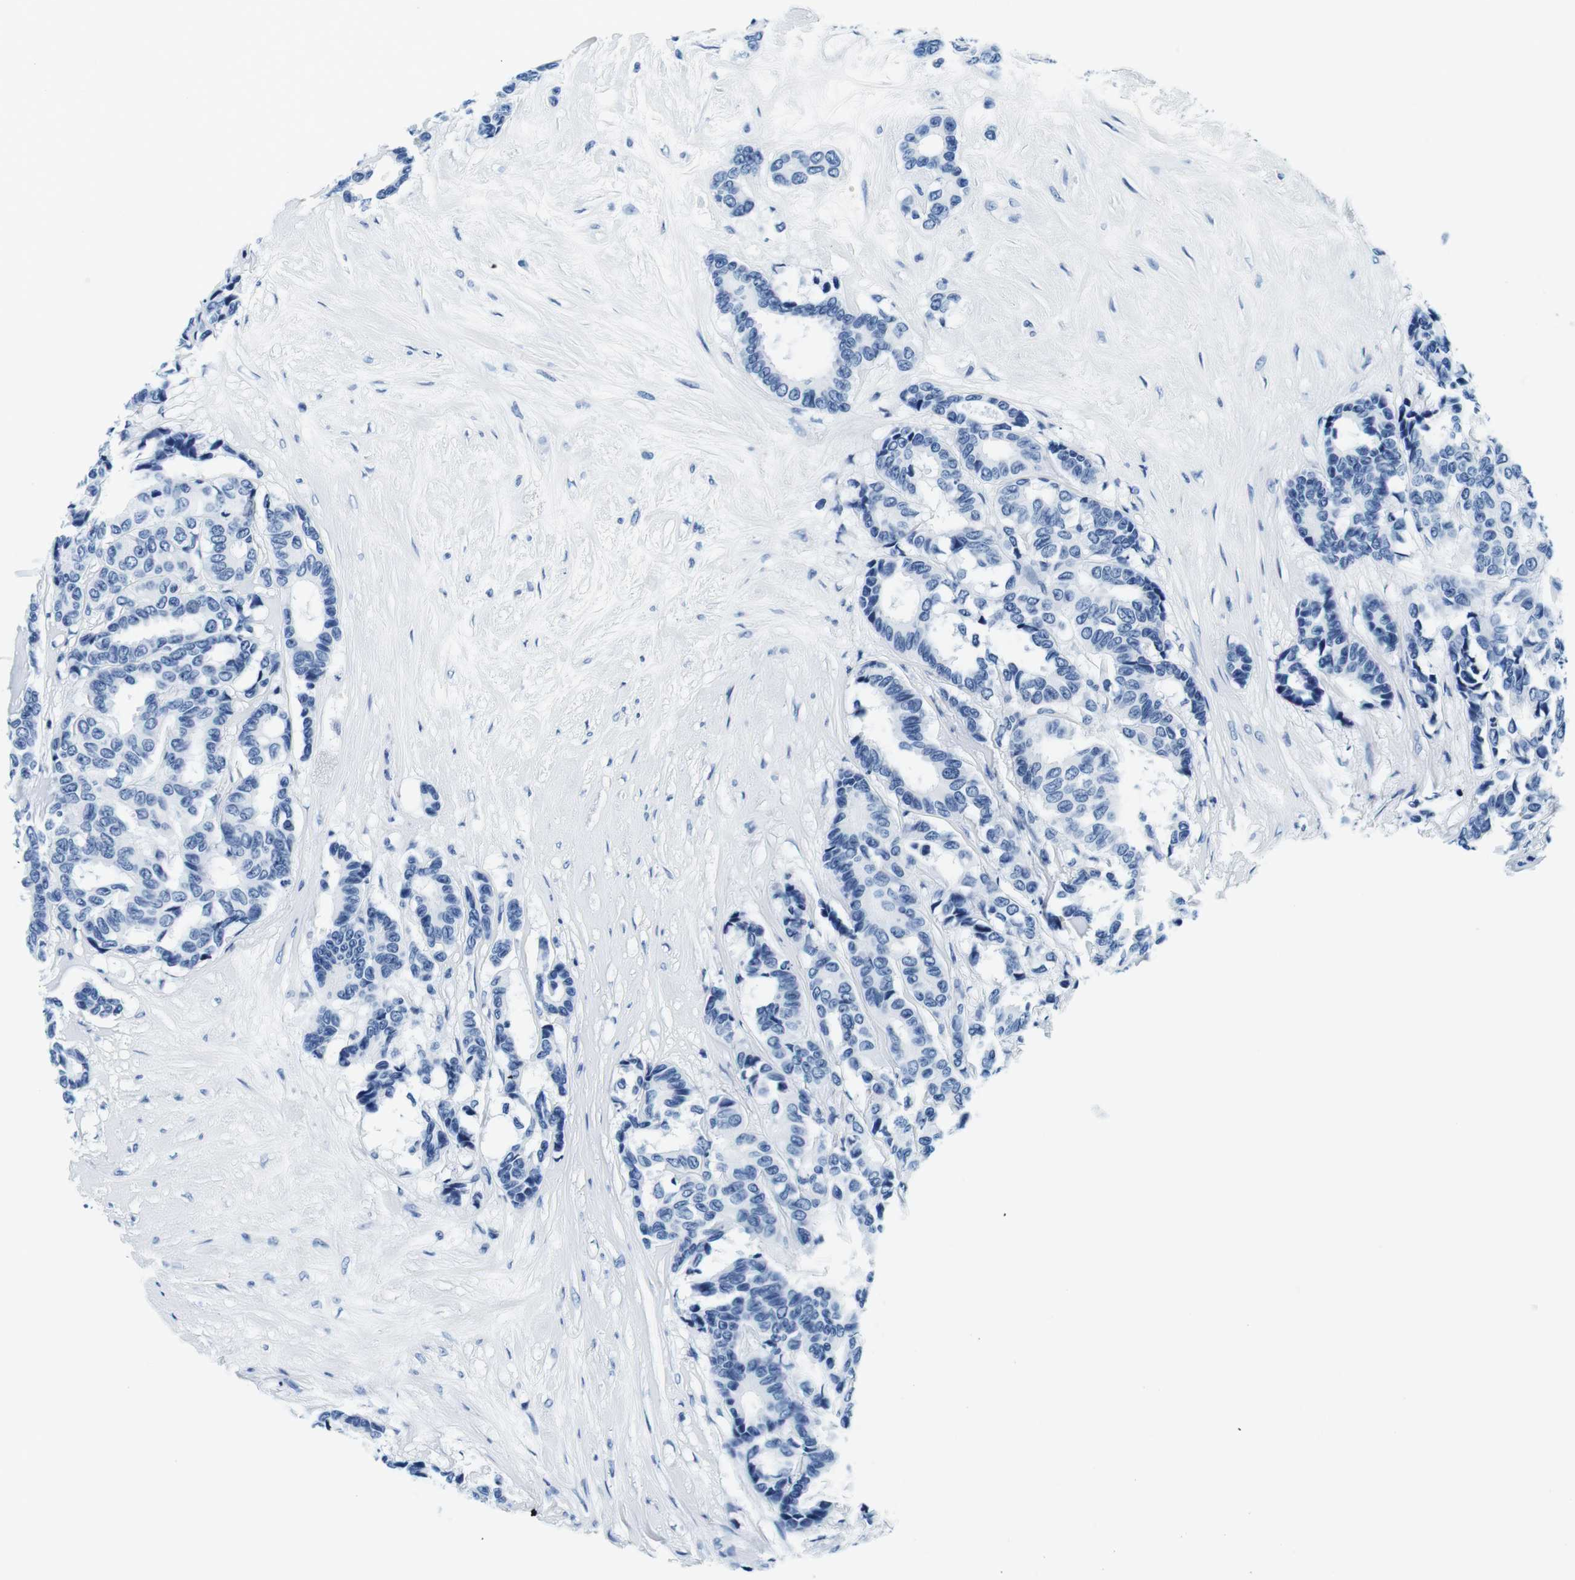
{"staining": {"intensity": "negative", "quantity": "none", "location": "none"}, "tissue": "breast cancer", "cell_type": "Tumor cells", "image_type": "cancer", "snomed": [{"axis": "morphology", "description": "Duct carcinoma"}, {"axis": "topography", "description": "Breast"}], "caption": "Immunohistochemical staining of human breast cancer reveals no significant expression in tumor cells.", "gene": "ELANE", "patient": {"sex": "female", "age": 87}}